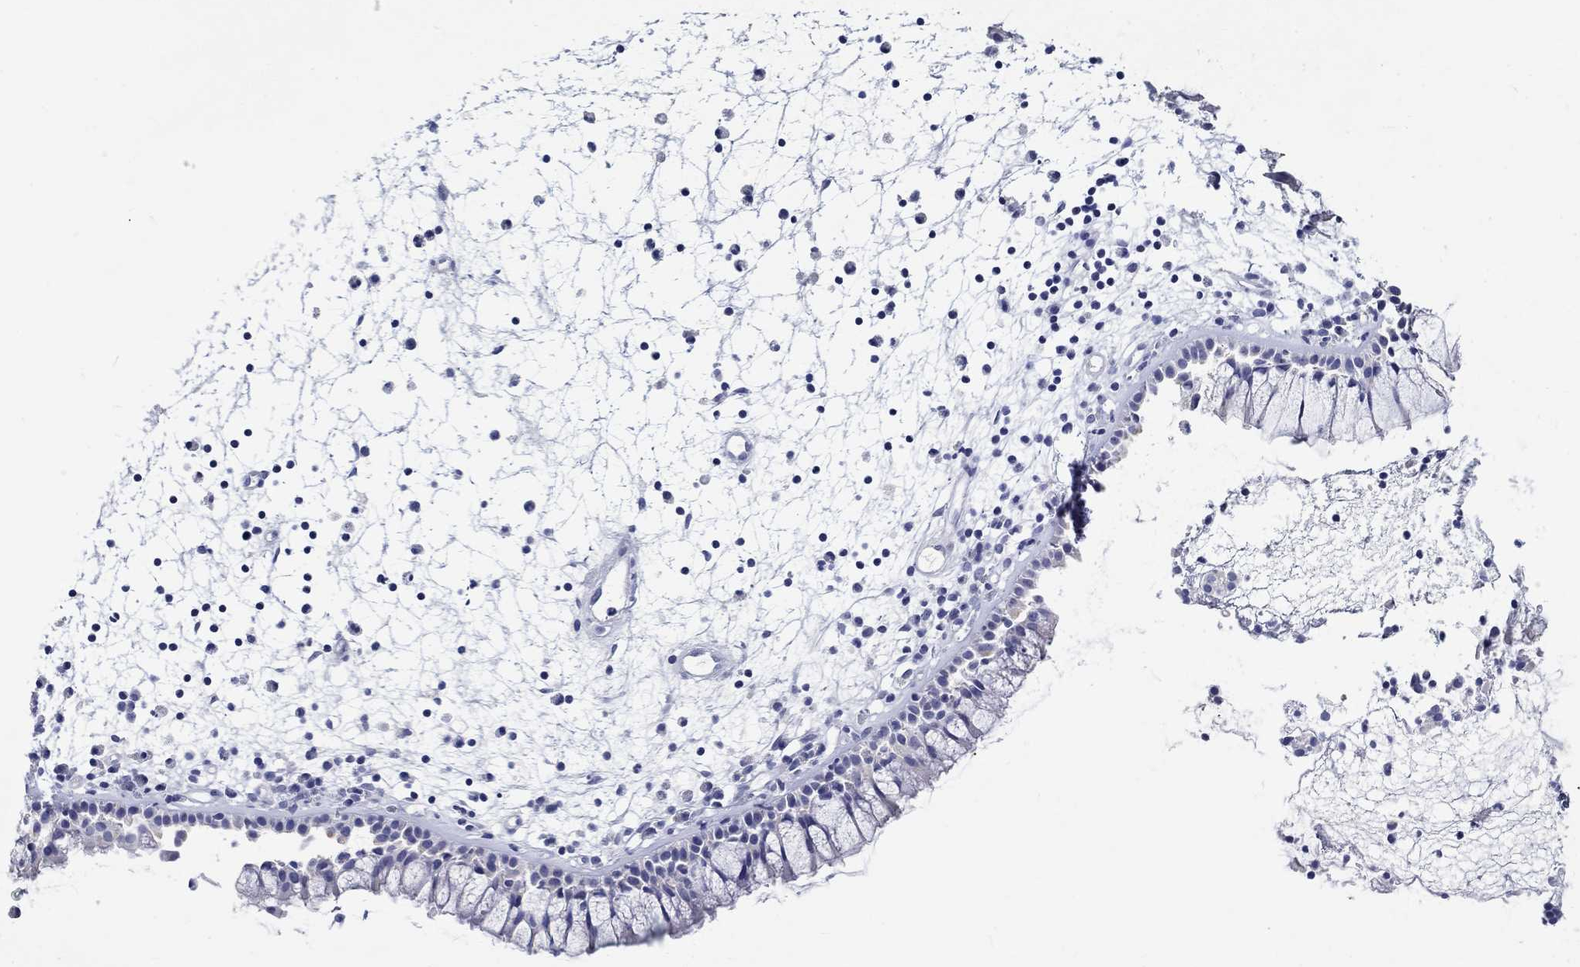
{"staining": {"intensity": "negative", "quantity": "none", "location": "none"}, "tissue": "nasopharynx", "cell_type": "Respiratory epithelial cells", "image_type": "normal", "snomed": [{"axis": "morphology", "description": "Normal tissue, NOS"}, {"axis": "morphology", "description": "Polyp, NOS"}, {"axis": "topography", "description": "Nasopharynx"}], "caption": "This is an IHC micrograph of benign human nasopharynx. There is no expression in respiratory epithelial cells.", "gene": "CRYGA", "patient": {"sex": "female", "age": 56}}